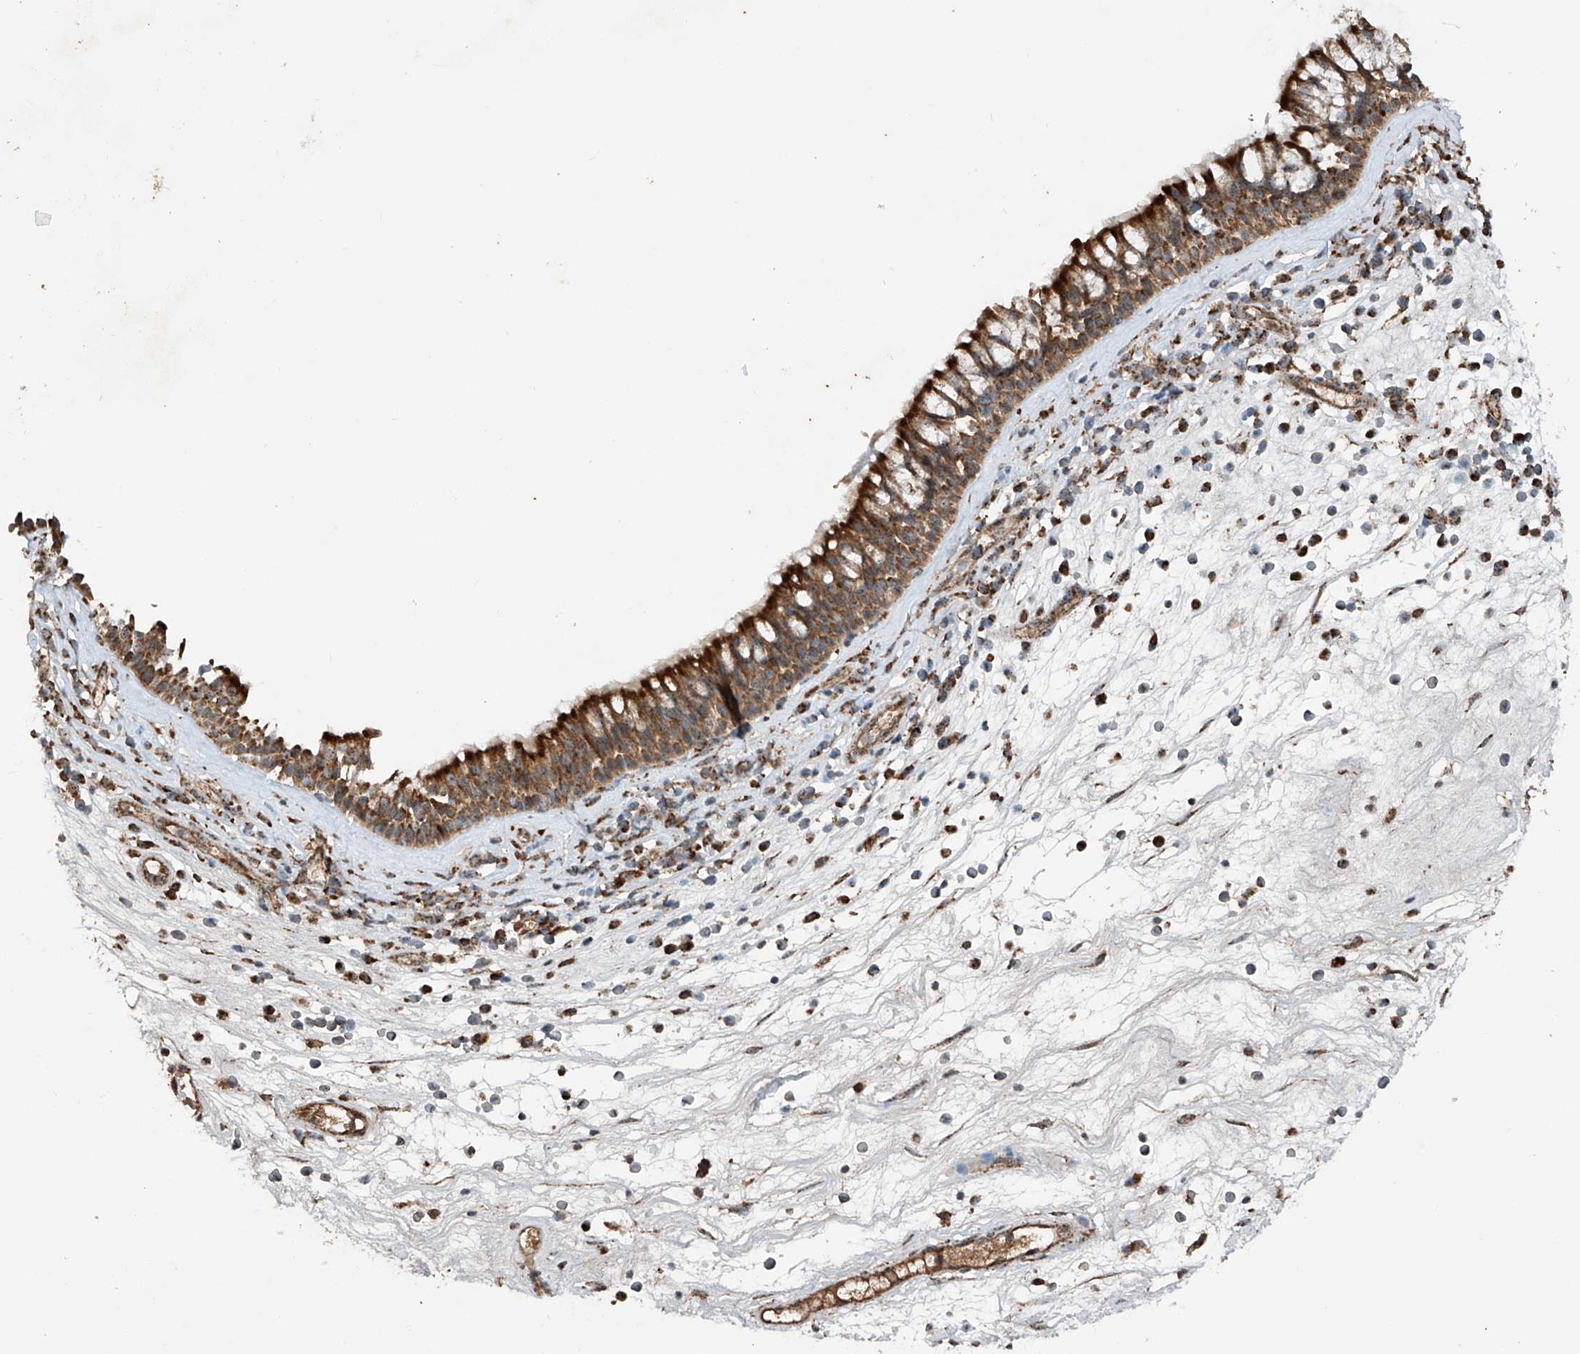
{"staining": {"intensity": "moderate", "quantity": ">75%", "location": "cytoplasmic/membranous"}, "tissue": "nasopharynx", "cell_type": "Respiratory epithelial cells", "image_type": "normal", "snomed": [{"axis": "morphology", "description": "Normal tissue, NOS"}, {"axis": "morphology", "description": "Inflammation, NOS"}, {"axis": "morphology", "description": "Malignant melanoma, Metastatic site"}, {"axis": "topography", "description": "Nasopharynx"}], "caption": "Immunohistochemical staining of normal human nasopharynx demonstrates medium levels of moderate cytoplasmic/membranous staining in about >75% of respiratory epithelial cells.", "gene": "SAMD3", "patient": {"sex": "male", "age": 70}}